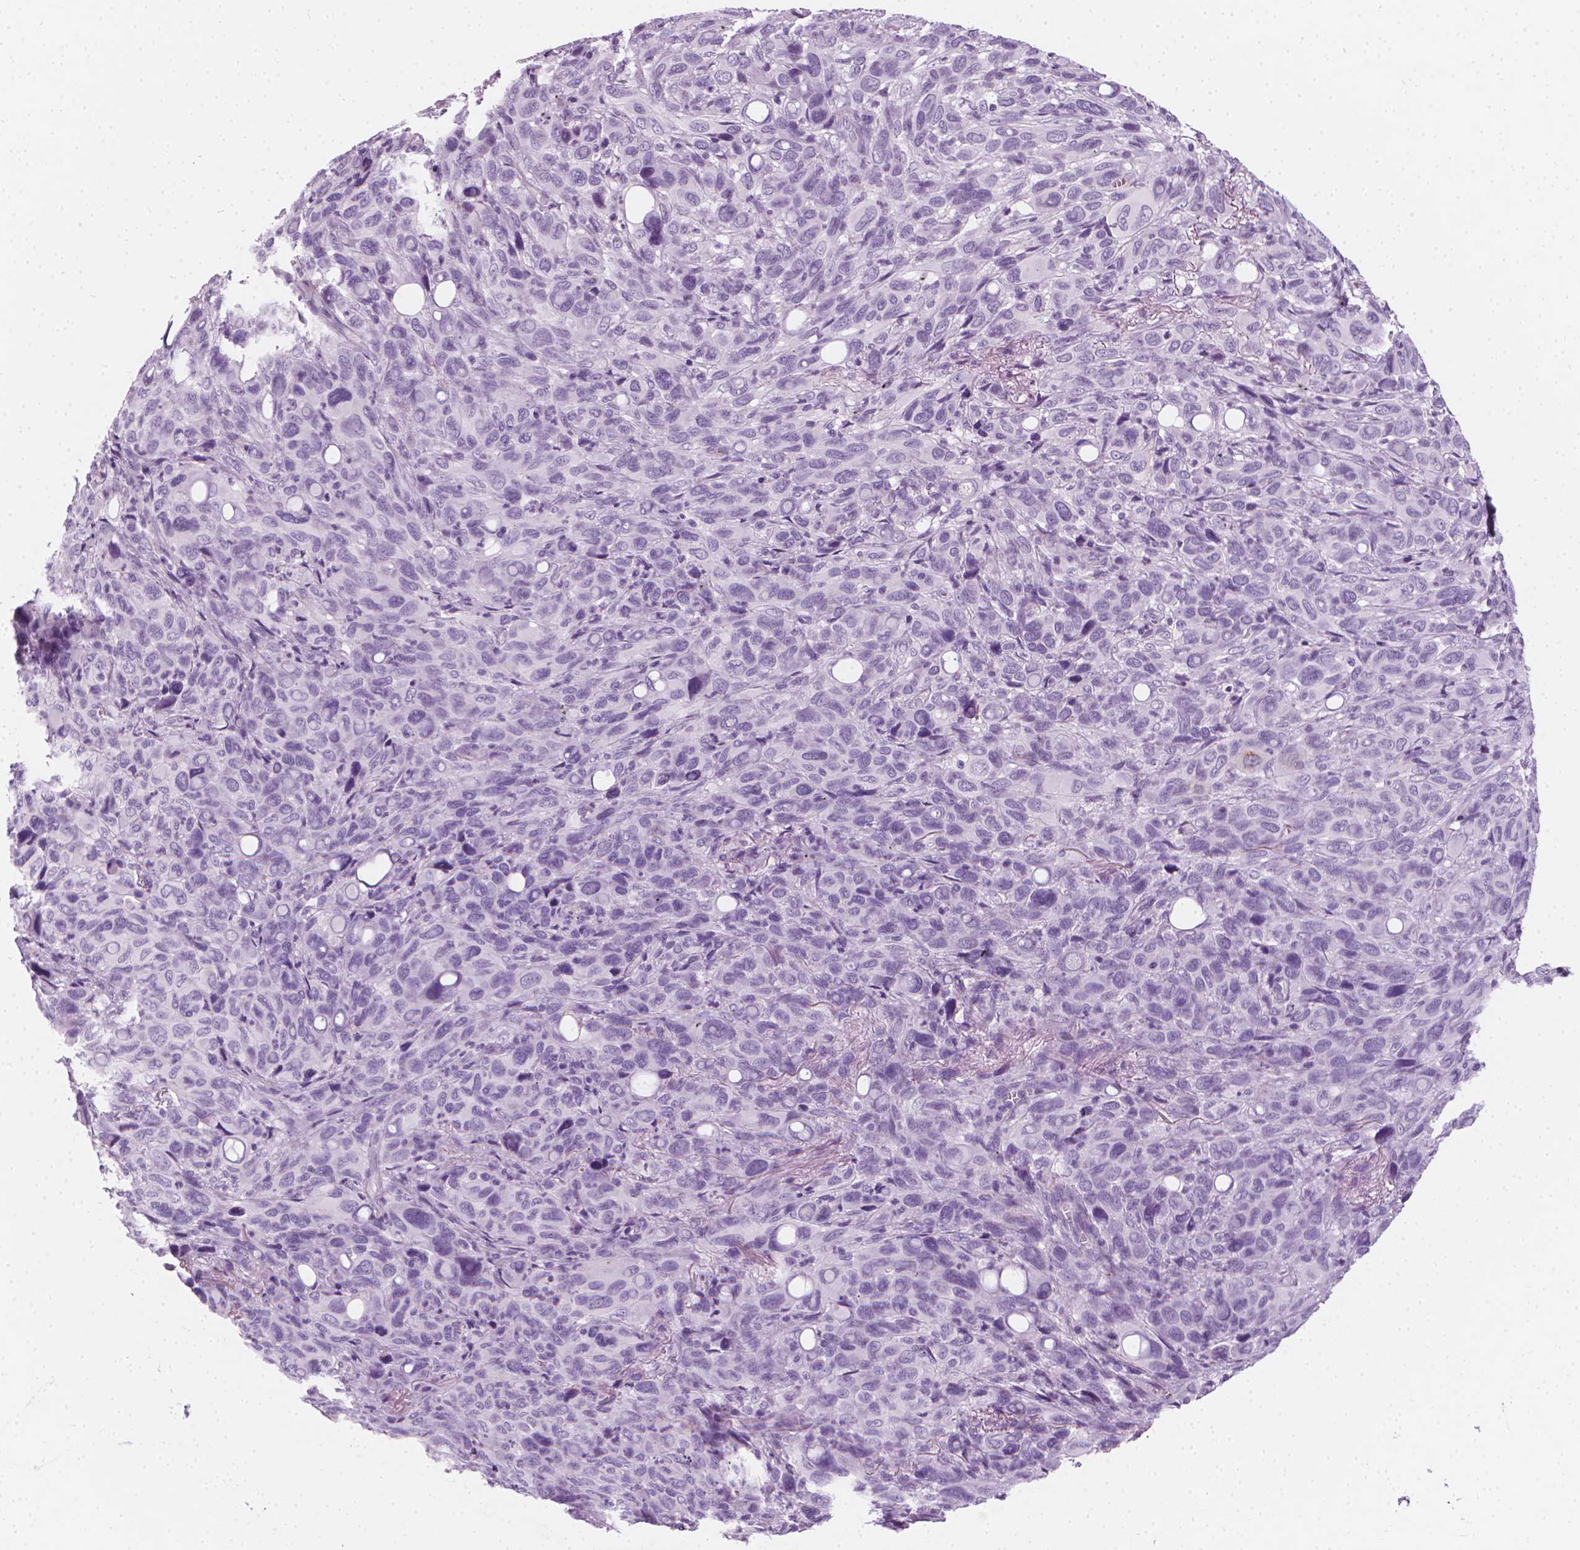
{"staining": {"intensity": "negative", "quantity": "none", "location": "none"}, "tissue": "melanoma", "cell_type": "Tumor cells", "image_type": "cancer", "snomed": [{"axis": "morphology", "description": "Malignant melanoma, Metastatic site"}, {"axis": "topography", "description": "Lung"}], "caption": "The image reveals no significant expression in tumor cells of malignant melanoma (metastatic site).", "gene": "SCG3", "patient": {"sex": "male", "age": 48}}